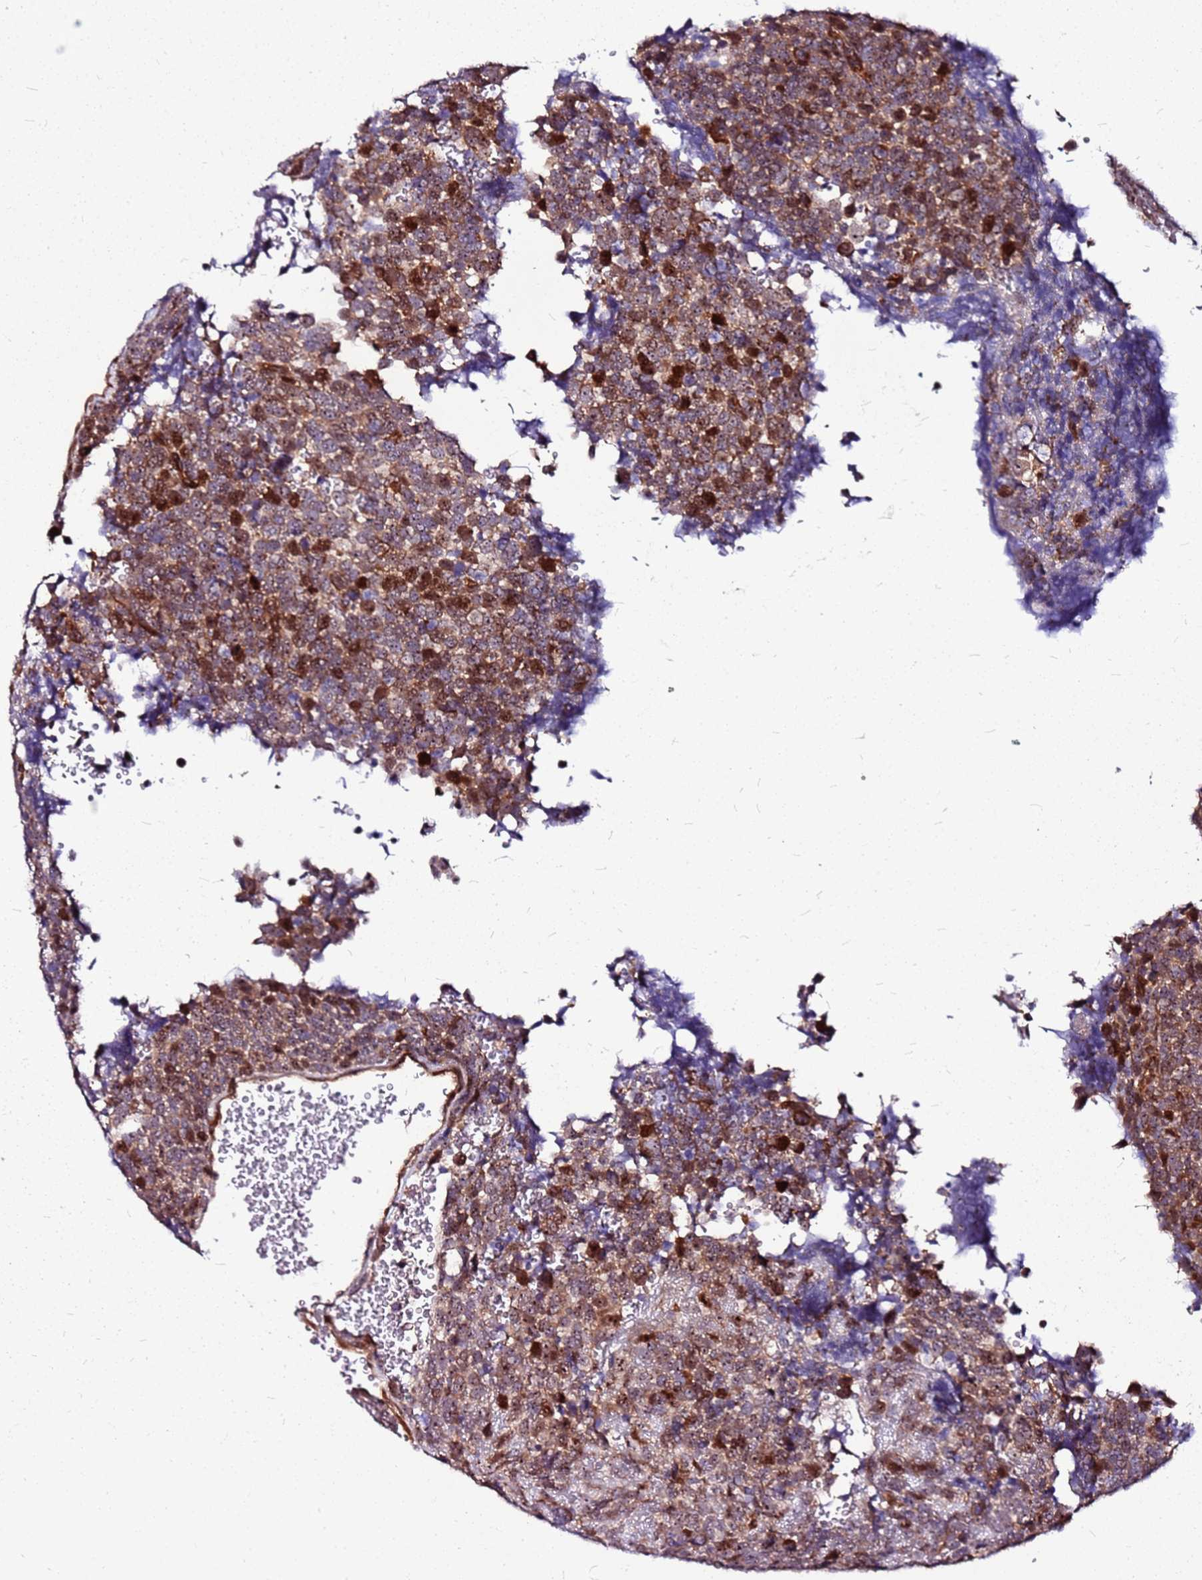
{"staining": {"intensity": "strong", "quantity": ">75%", "location": "cytoplasmic/membranous,nuclear"}, "tissue": "urothelial cancer", "cell_type": "Tumor cells", "image_type": "cancer", "snomed": [{"axis": "morphology", "description": "Urothelial carcinoma, High grade"}, {"axis": "topography", "description": "Urinary bladder"}], "caption": "A brown stain labels strong cytoplasmic/membranous and nuclear expression of a protein in high-grade urothelial carcinoma tumor cells.", "gene": "TOPAZ1", "patient": {"sex": "female", "age": 82}}